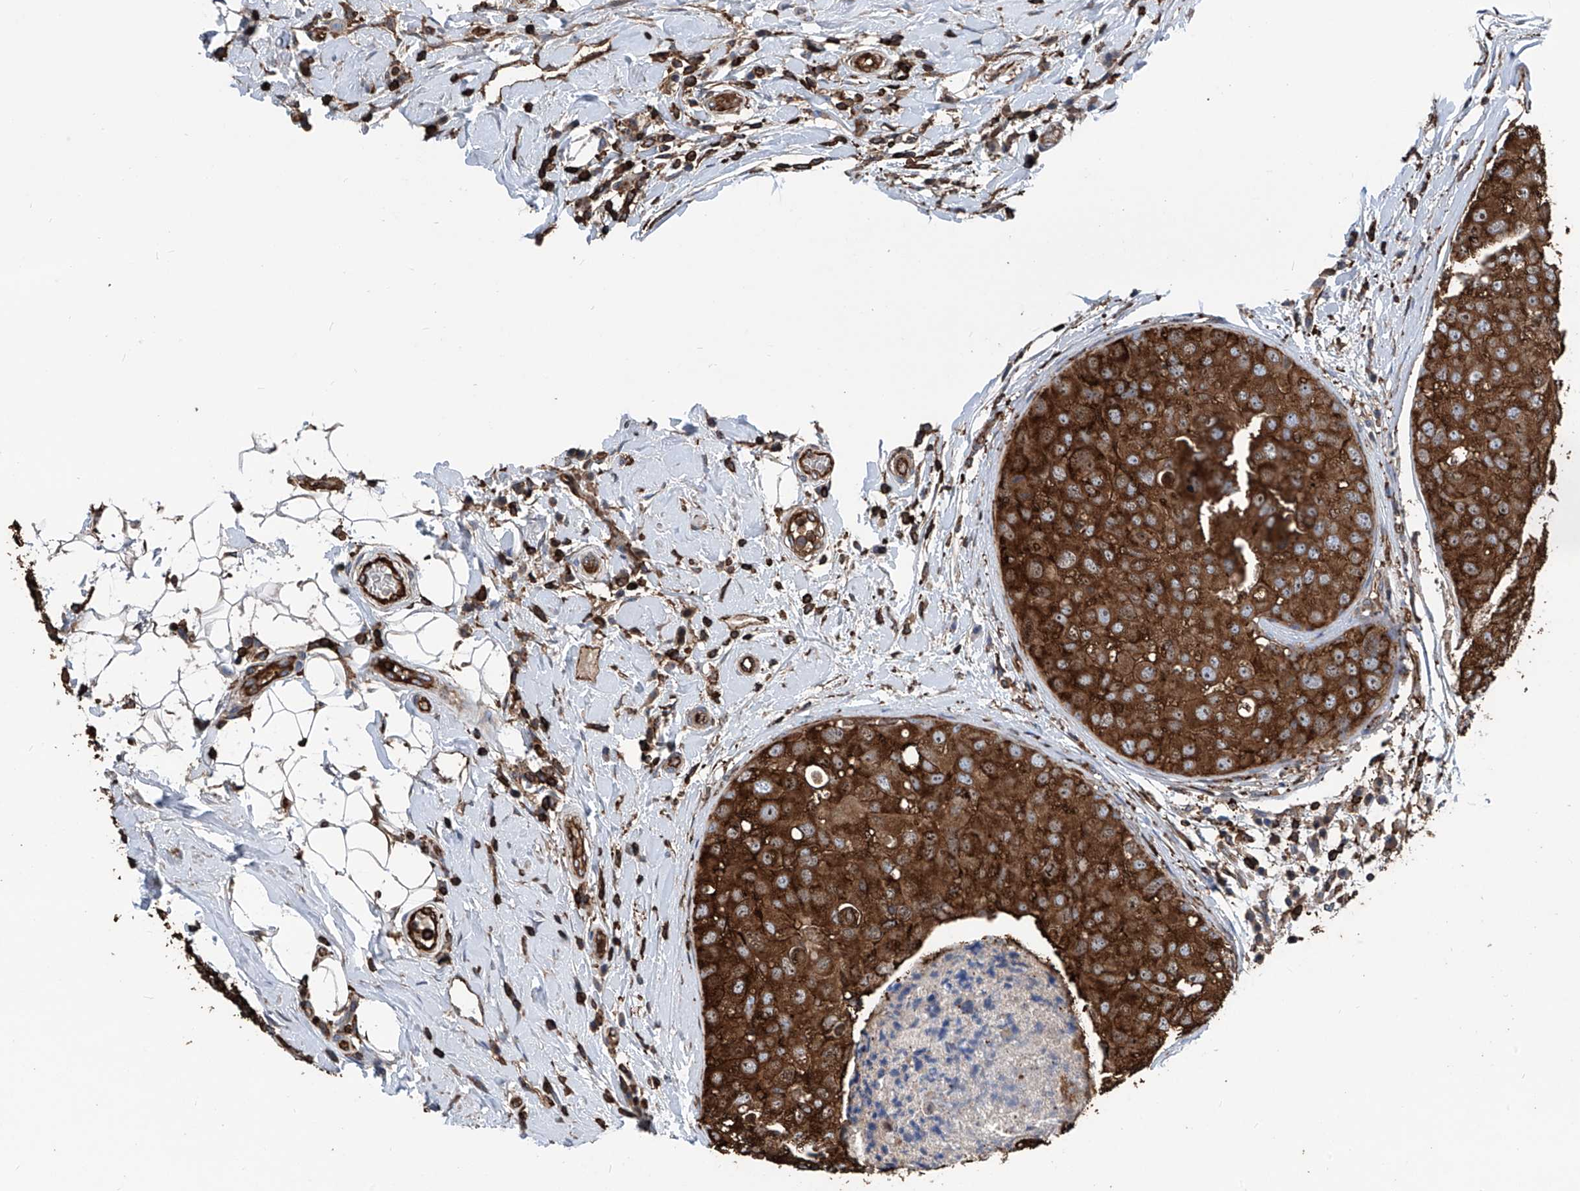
{"staining": {"intensity": "strong", "quantity": ">75%", "location": "cytoplasmic/membranous"}, "tissue": "breast cancer", "cell_type": "Tumor cells", "image_type": "cancer", "snomed": [{"axis": "morphology", "description": "Duct carcinoma"}, {"axis": "topography", "description": "Breast"}], "caption": "Immunohistochemistry of human breast invasive ductal carcinoma shows high levels of strong cytoplasmic/membranous expression in approximately >75% of tumor cells. The staining was performed using DAB to visualize the protein expression in brown, while the nuclei were stained in blue with hematoxylin (Magnification: 20x).", "gene": "ZNF484", "patient": {"sex": "female", "age": 27}}